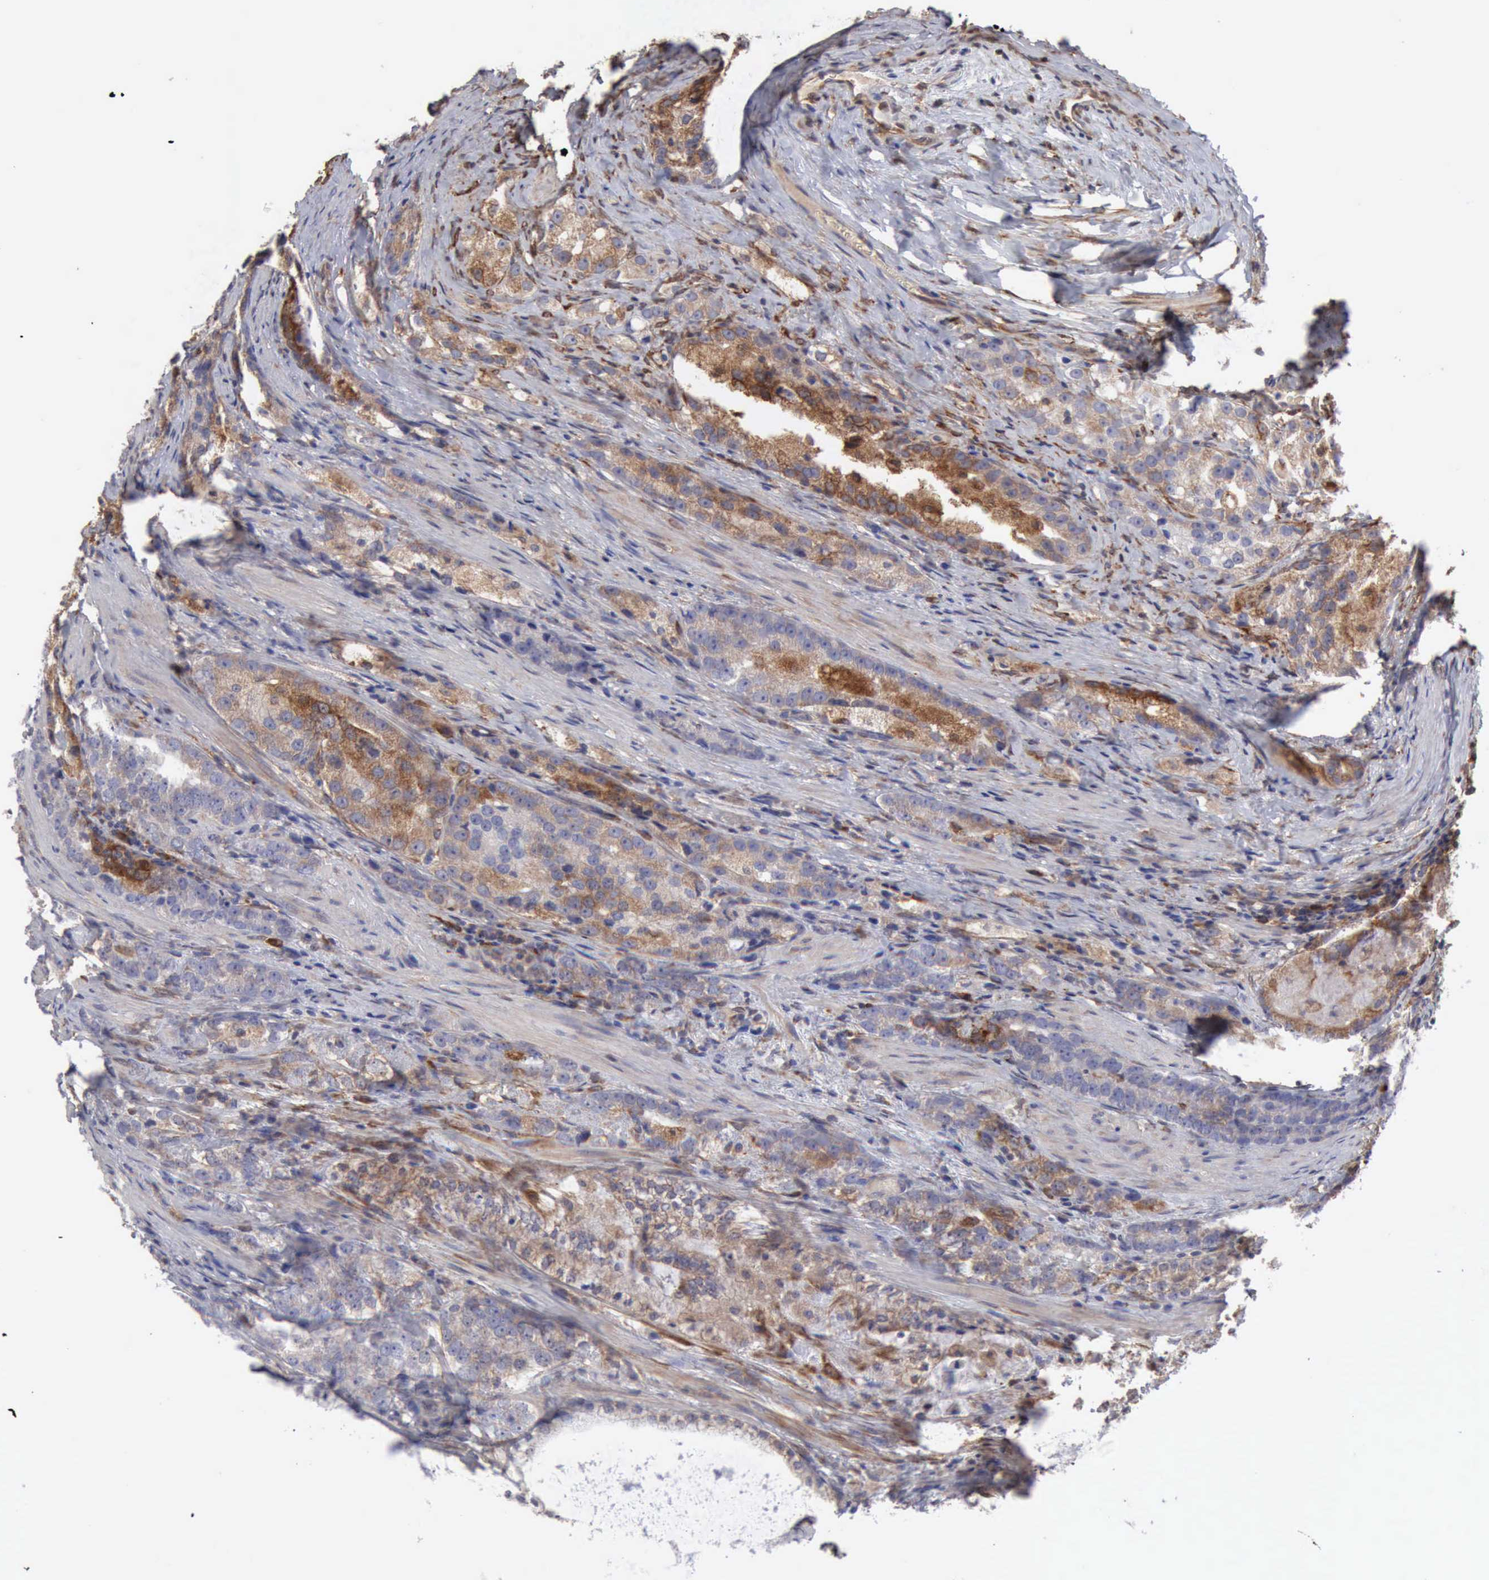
{"staining": {"intensity": "moderate", "quantity": ">75%", "location": "cytoplasmic/membranous"}, "tissue": "prostate cancer", "cell_type": "Tumor cells", "image_type": "cancer", "snomed": [{"axis": "morphology", "description": "Adenocarcinoma, High grade"}, {"axis": "topography", "description": "Prostate"}], "caption": "This image displays IHC staining of human prostate cancer, with medium moderate cytoplasmic/membranous positivity in about >75% of tumor cells.", "gene": "APOL2", "patient": {"sex": "male", "age": 63}}